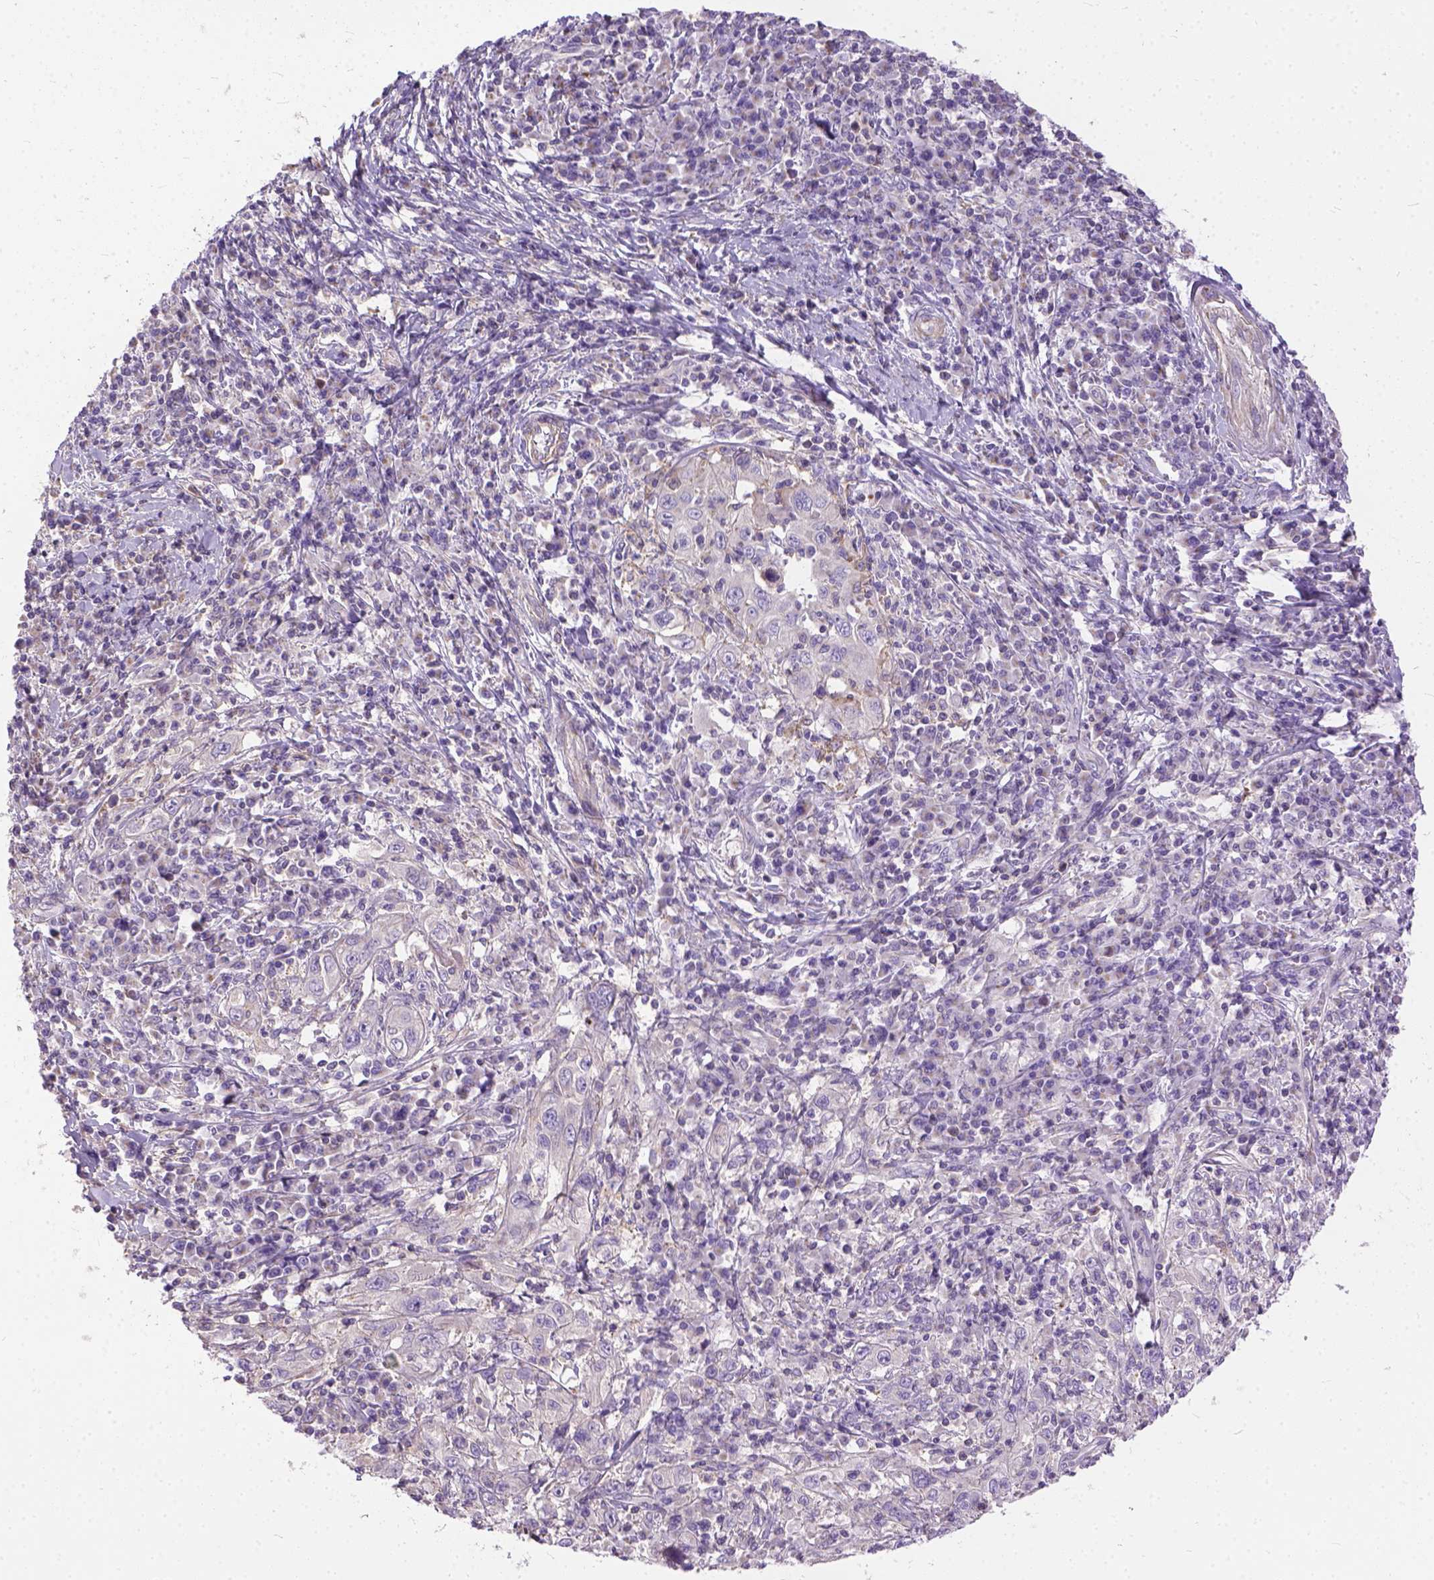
{"staining": {"intensity": "negative", "quantity": "none", "location": "none"}, "tissue": "cervical cancer", "cell_type": "Tumor cells", "image_type": "cancer", "snomed": [{"axis": "morphology", "description": "Squamous cell carcinoma, NOS"}, {"axis": "topography", "description": "Cervix"}], "caption": "There is no significant staining in tumor cells of squamous cell carcinoma (cervical).", "gene": "BANF2", "patient": {"sex": "female", "age": 46}}